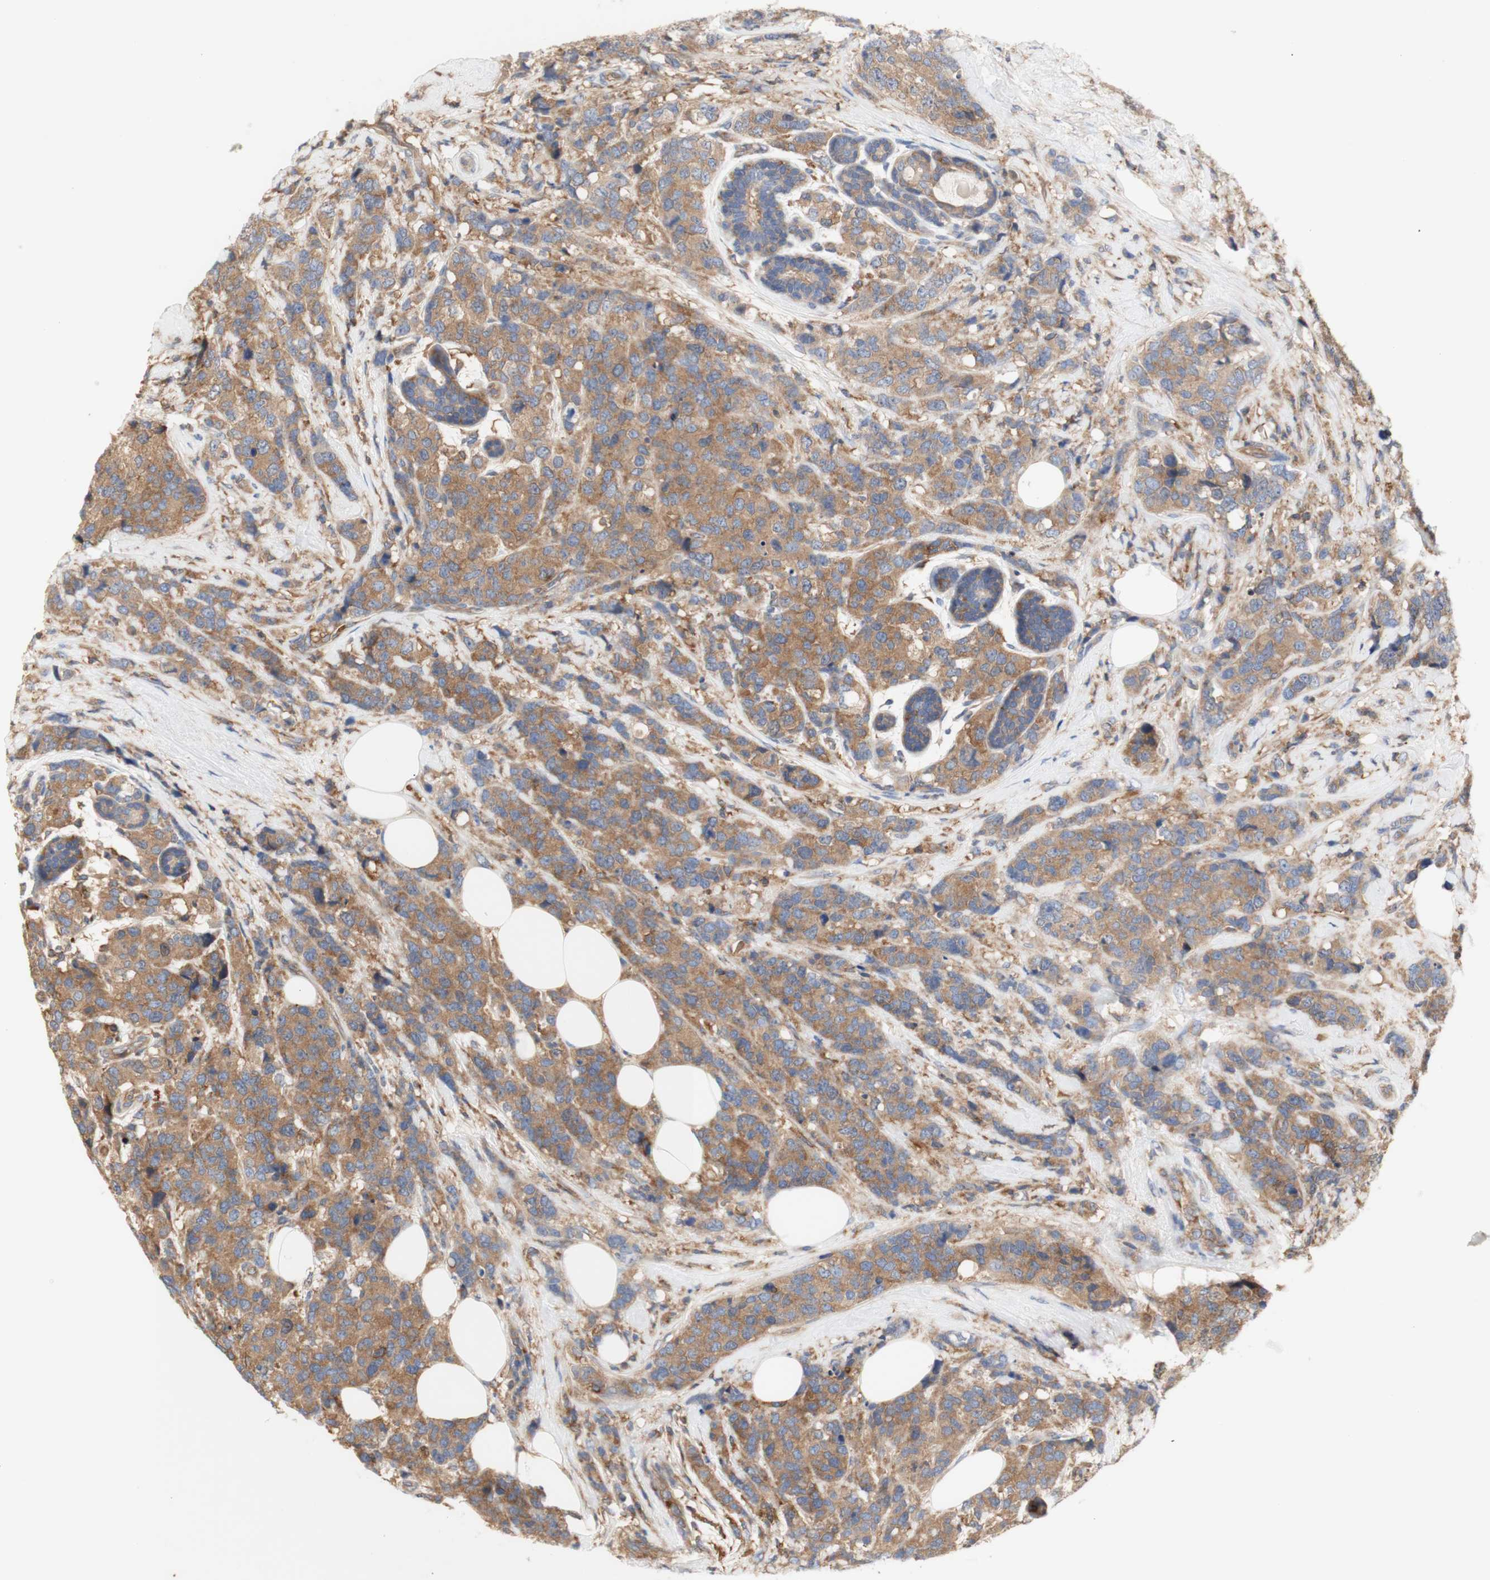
{"staining": {"intensity": "moderate", "quantity": ">75%", "location": "cytoplasmic/membranous"}, "tissue": "breast cancer", "cell_type": "Tumor cells", "image_type": "cancer", "snomed": [{"axis": "morphology", "description": "Lobular carcinoma"}, {"axis": "topography", "description": "Breast"}], "caption": "Immunohistochemistry (IHC) staining of breast lobular carcinoma, which demonstrates medium levels of moderate cytoplasmic/membranous staining in approximately >75% of tumor cells indicating moderate cytoplasmic/membranous protein expression. The staining was performed using DAB (brown) for protein detection and nuclei were counterstained in hematoxylin (blue).", "gene": "IKBKG", "patient": {"sex": "female", "age": 59}}